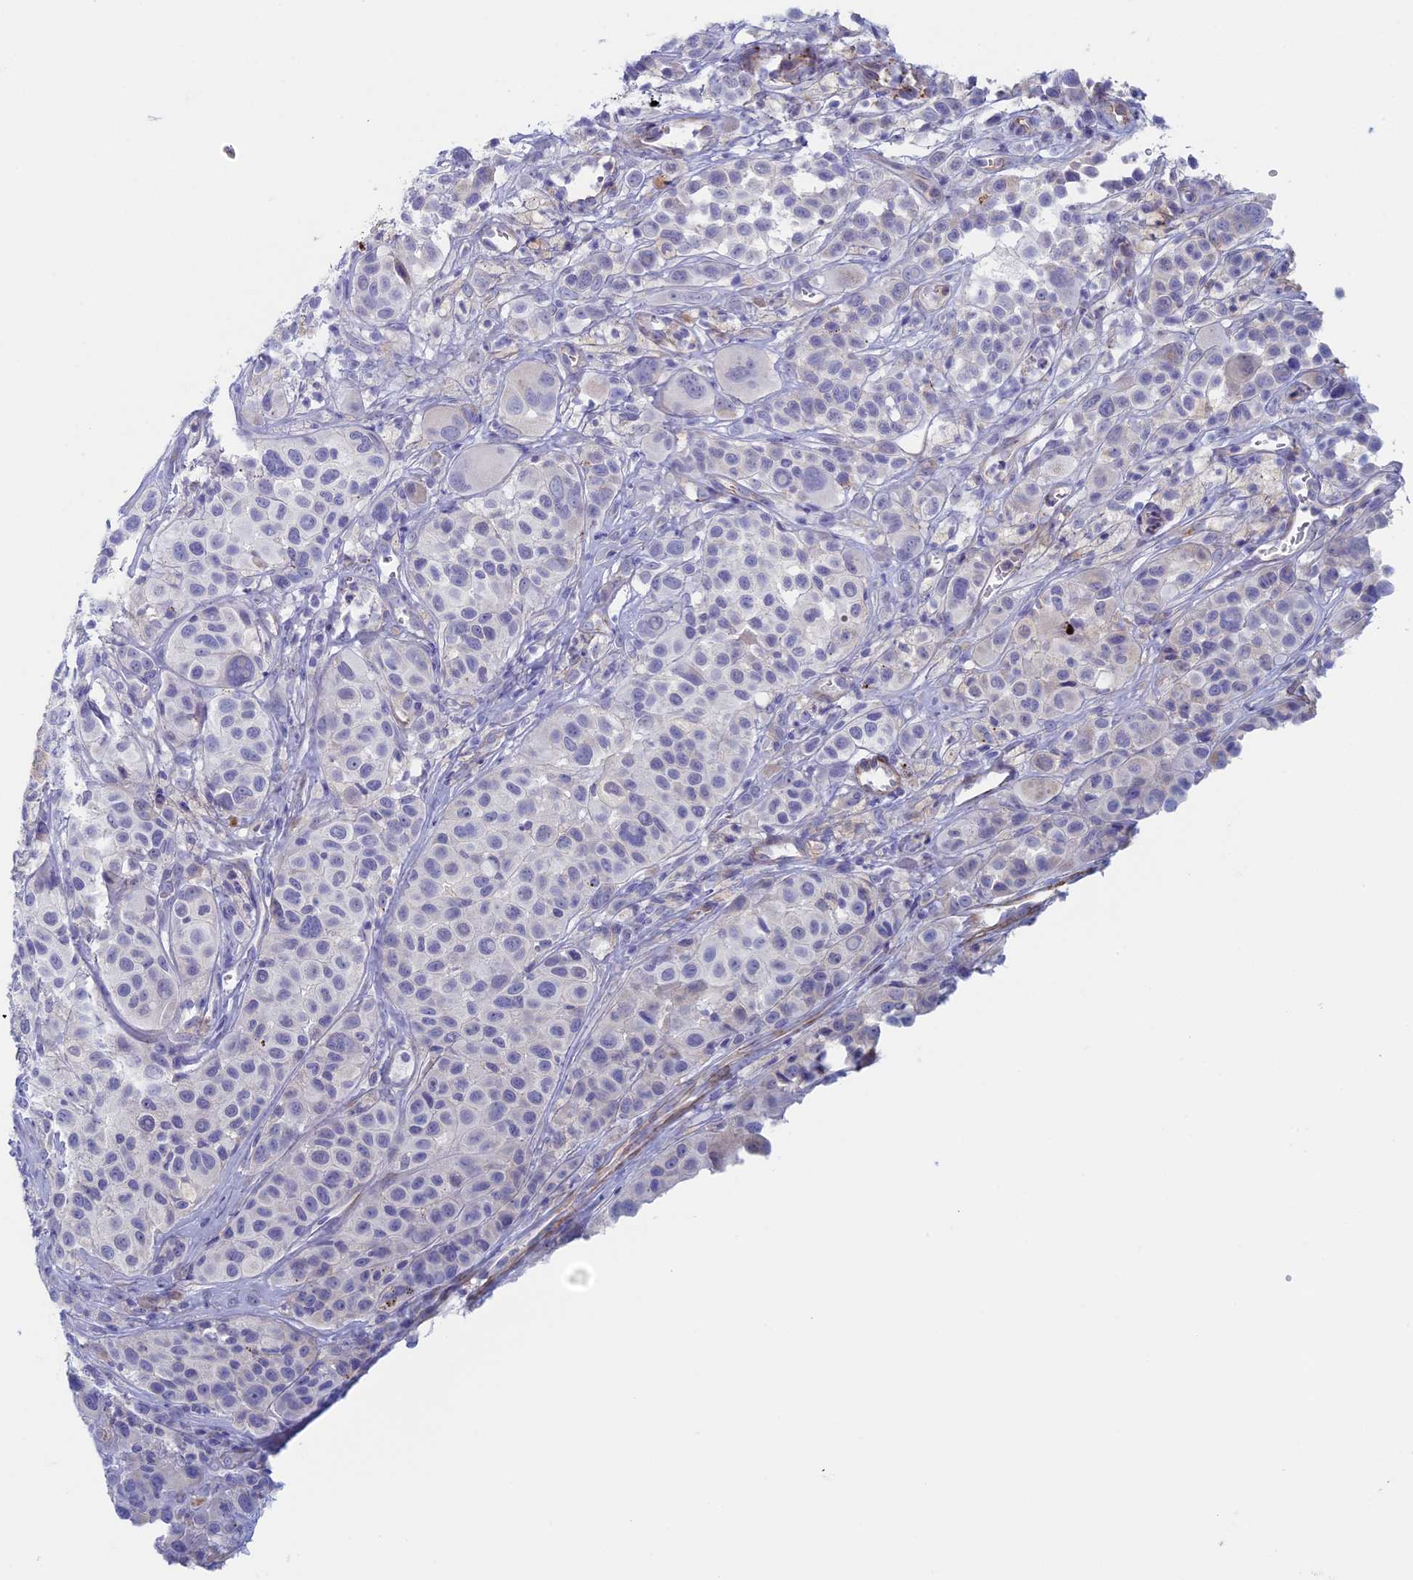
{"staining": {"intensity": "negative", "quantity": "none", "location": "none"}, "tissue": "melanoma", "cell_type": "Tumor cells", "image_type": "cancer", "snomed": [{"axis": "morphology", "description": "Malignant melanoma, NOS"}, {"axis": "topography", "description": "Skin of trunk"}], "caption": "Melanoma stained for a protein using immunohistochemistry shows no positivity tumor cells.", "gene": "MAGEB6", "patient": {"sex": "male", "age": 71}}